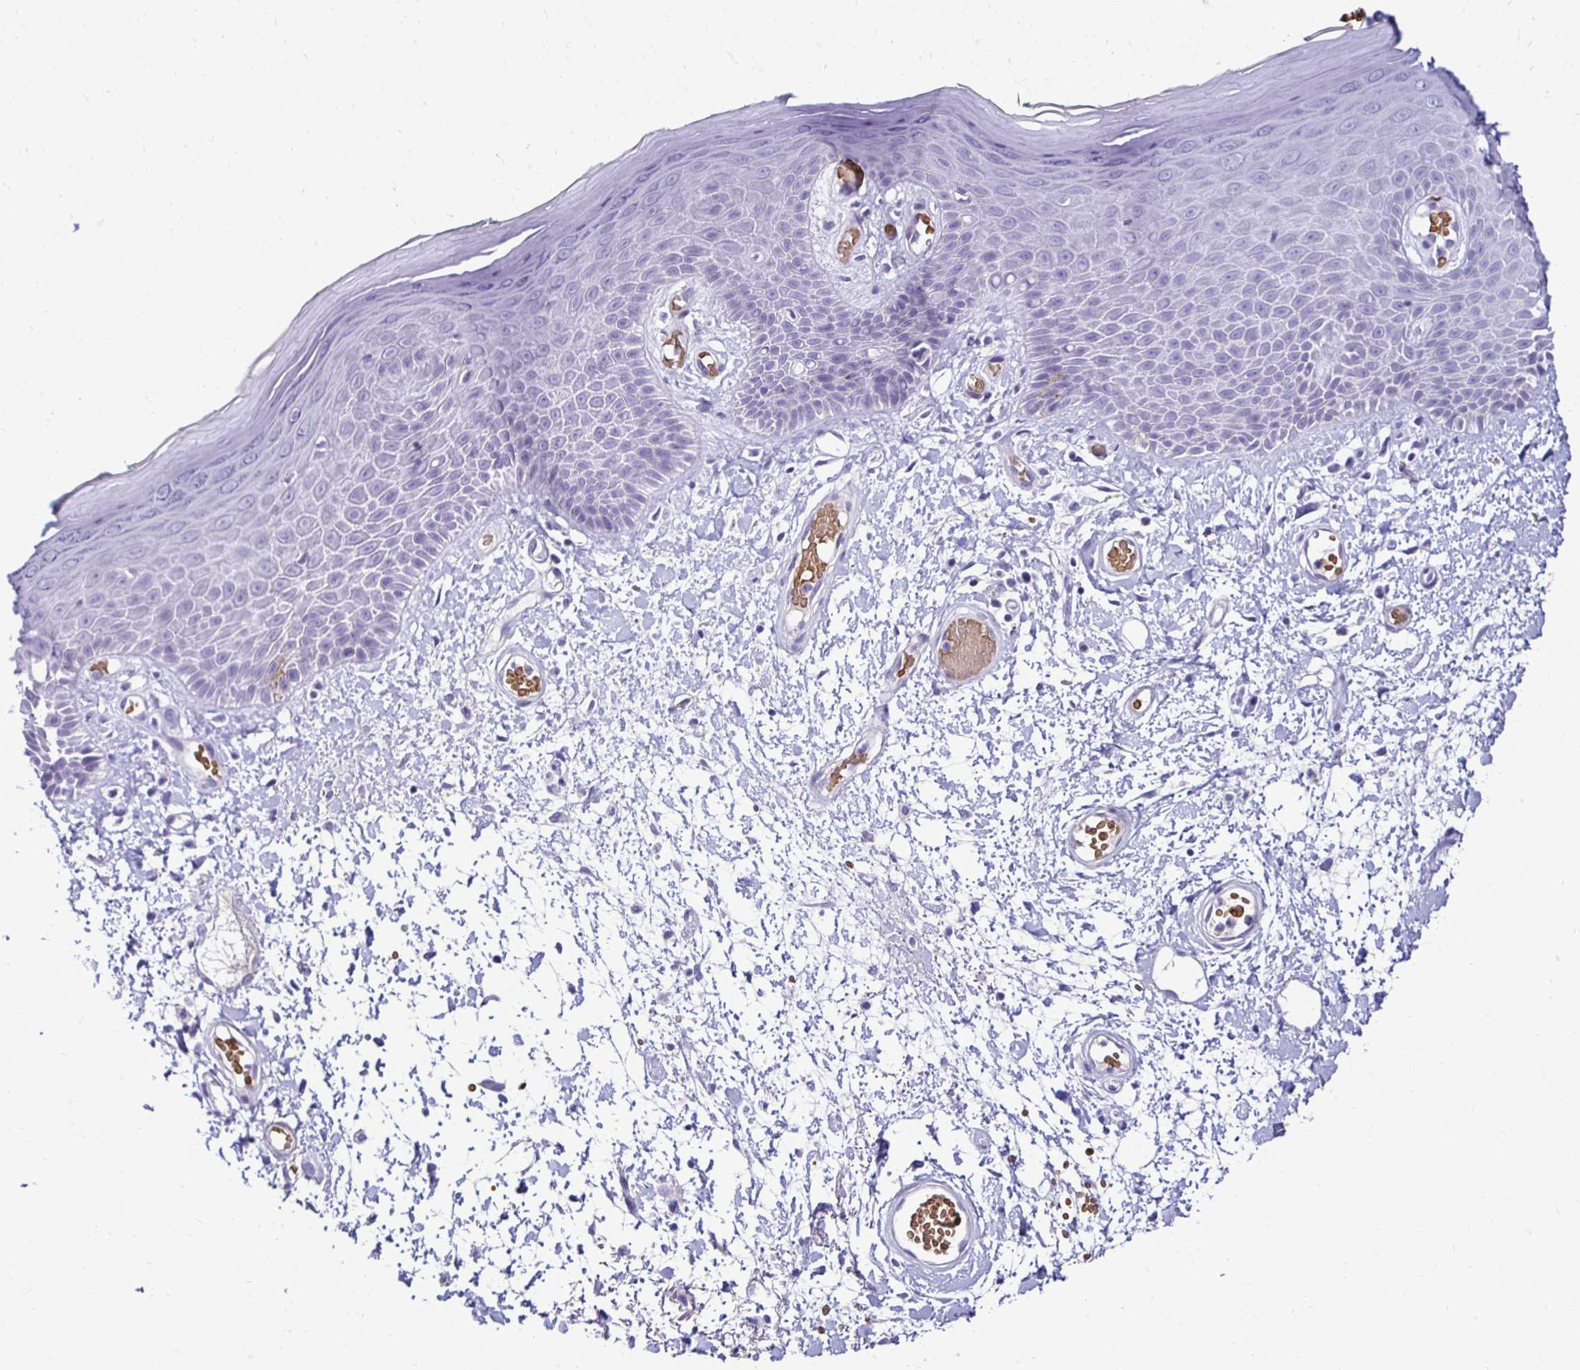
{"staining": {"intensity": "negative", "quantity": "none", "location": "none"}, "tissue": "skin", "cell_type": "Epidermal cells", "image_type": "normal", "snomed": [{"axis": "morphology", "description": "Normal tissue, NOS"}, {"axis": "topography", "description": "Anal"}, {"axis": "topography", "description": "Peripheral nerve tissue"}], "caption": "Human skin stained for a protein using IHC displays no positivity in epidermal cells.", "gene": "RHBDL3", "patient": {"sex": "male", "age": 78}}